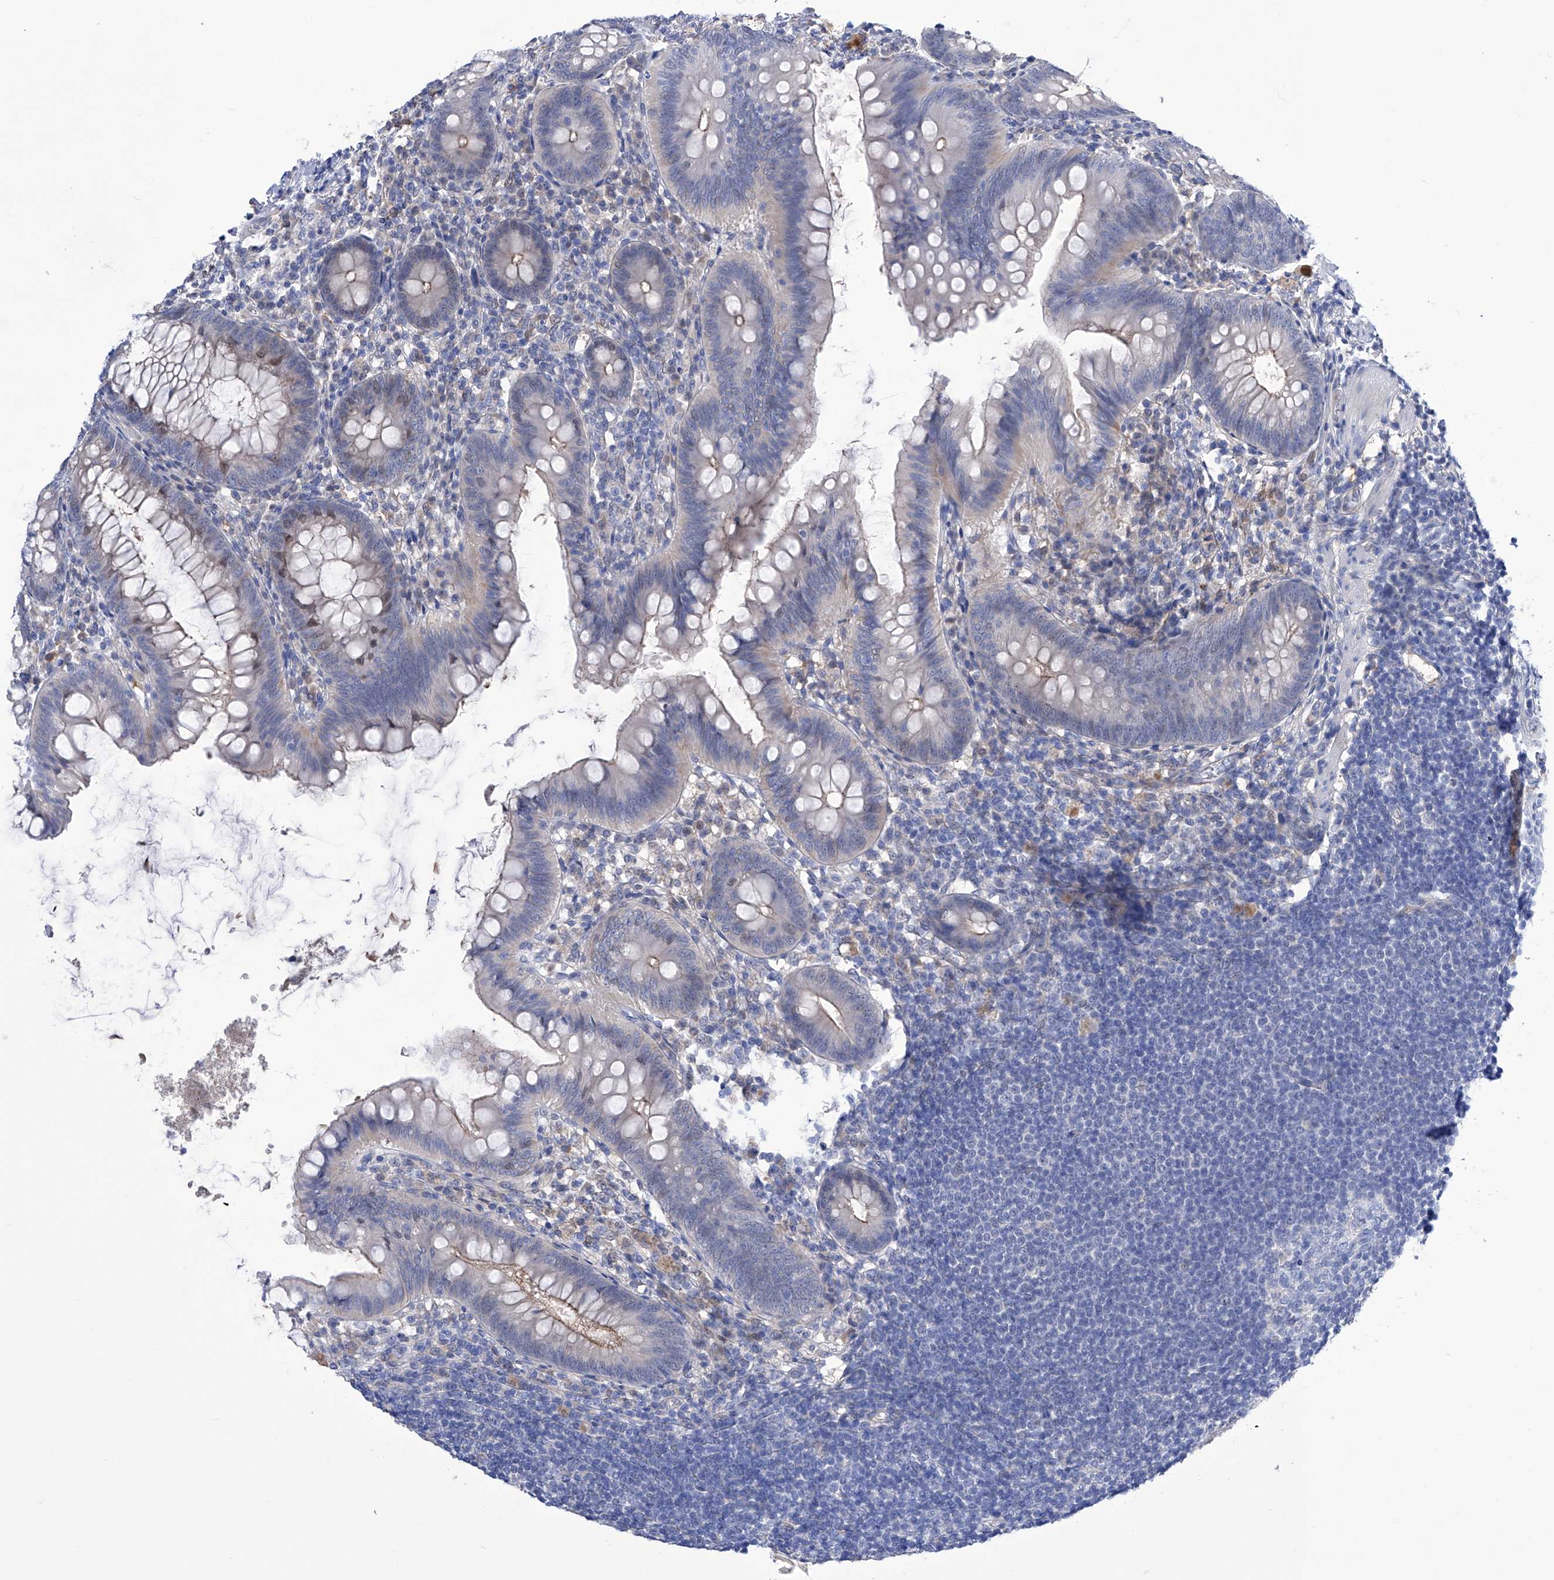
{"staining": {"intensity": "moderate", "quantity": "<25%", "location": "cytoplasmic/membranous"}, "tissue": "appendix", "cell_type": "Glandular cells", "image_type": "normal", "snomed": [{"axis": "morphology", "description": "Normal tissue, NOS"}, {"axis": "topography", "description": "Appendix"}], "caption": "High-power microscopy captured an immunohistochemistry image of unremarkable appendix, revealing moderate cytoplasmic/membranous positivity in approximately <25% of glandular cells.", "gene": "PGM3", "patient": {"sex": "female", "age": 62}}